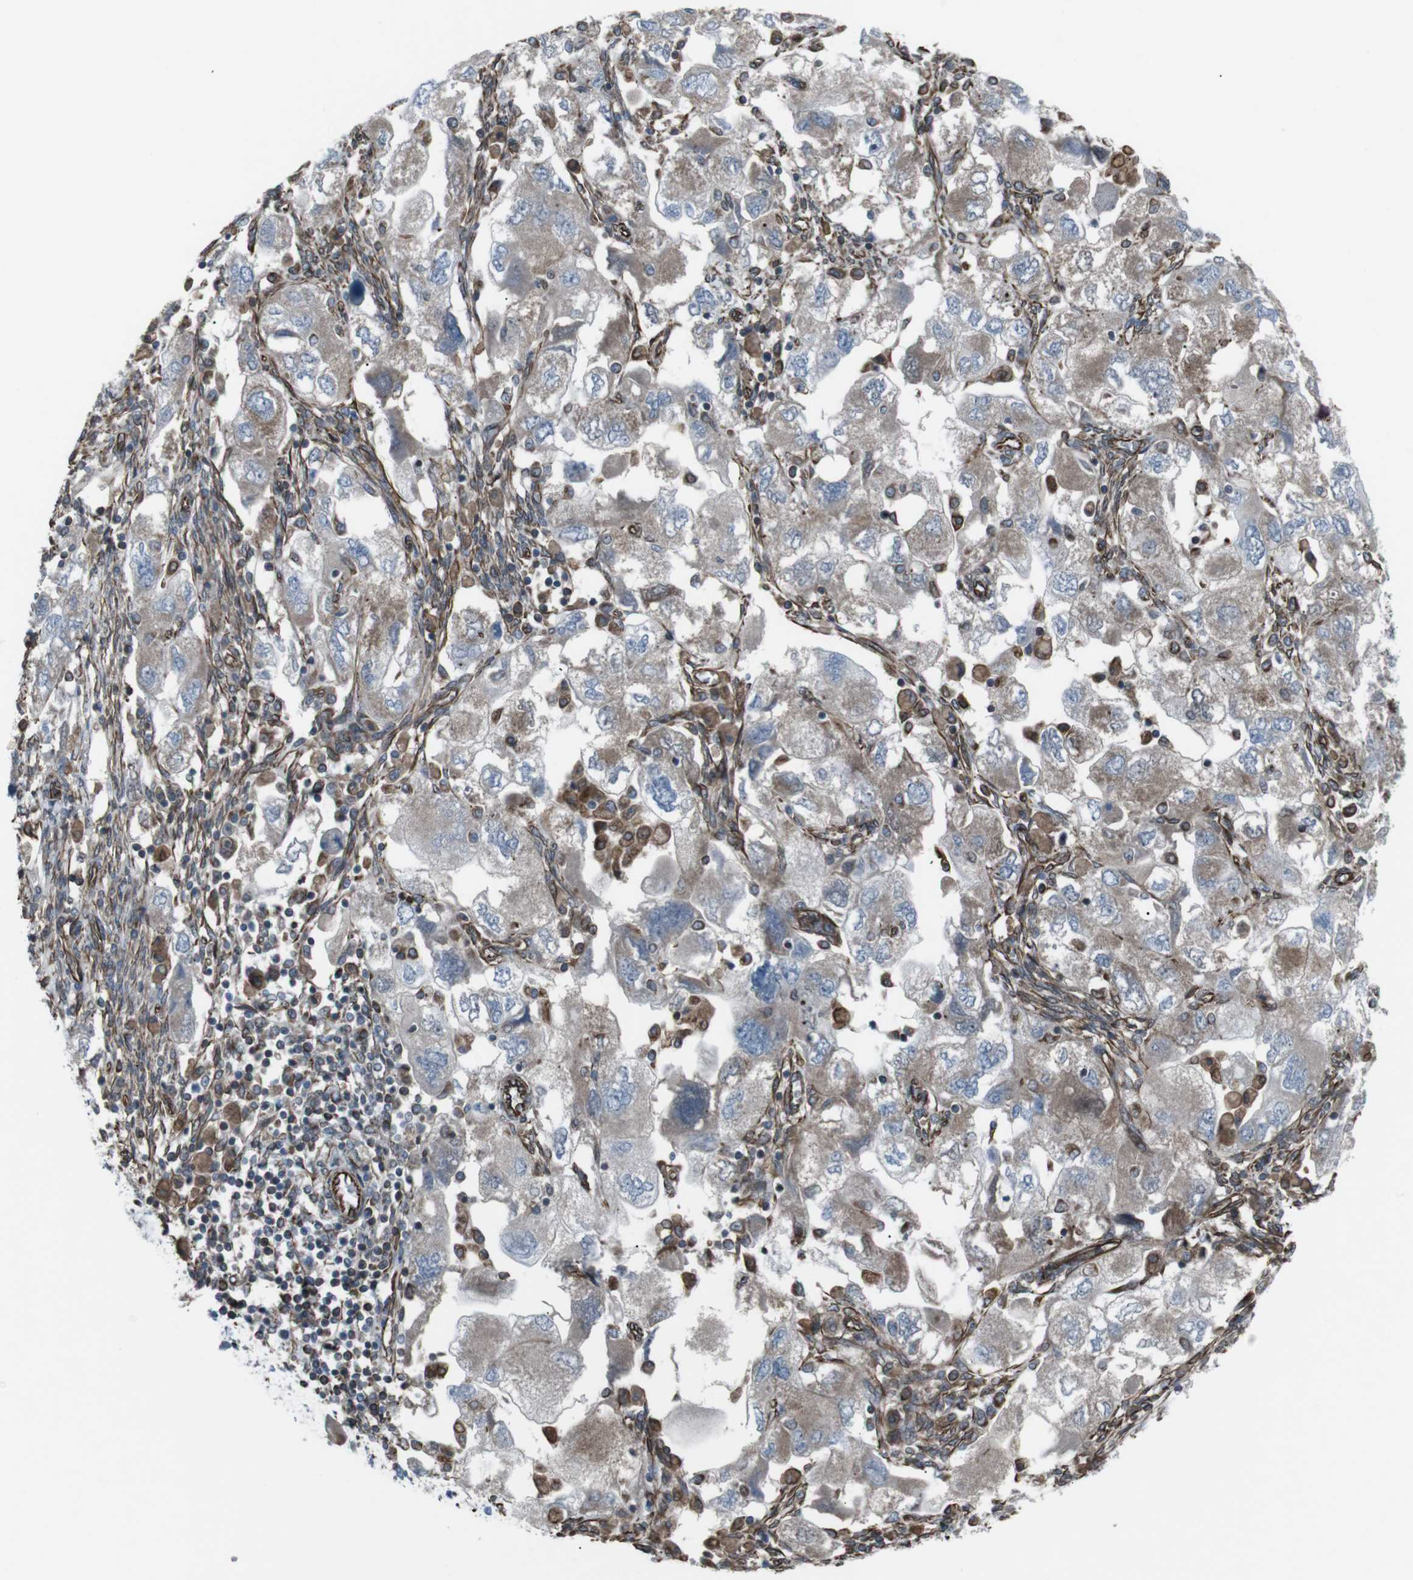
{"staining": {"intensity": "moderate", "quantity": ">75%", "location": "cytoplasmic/membranous"}, "tissue": "ovarian cancer", "cell_type": "Tumor cells", "image_type": "cancer", "snomed": [{"axis": "morphology", "description": "Carcinoma, NOS"}, {"axis": "morphology", "description": "Cystadenocarcinoma, serous, NOS"}, {"axis": "topography", "description": "Ovary"}], "caption": "Protein expression by IHC demonstrates moderate cytoplasmic/membranous positivity in approximately >75% of tumor cells in ovarian serous cystadenocarcinoma.", "gene": "TMEM141", "patient": {"sex": "female", "age": 69}}